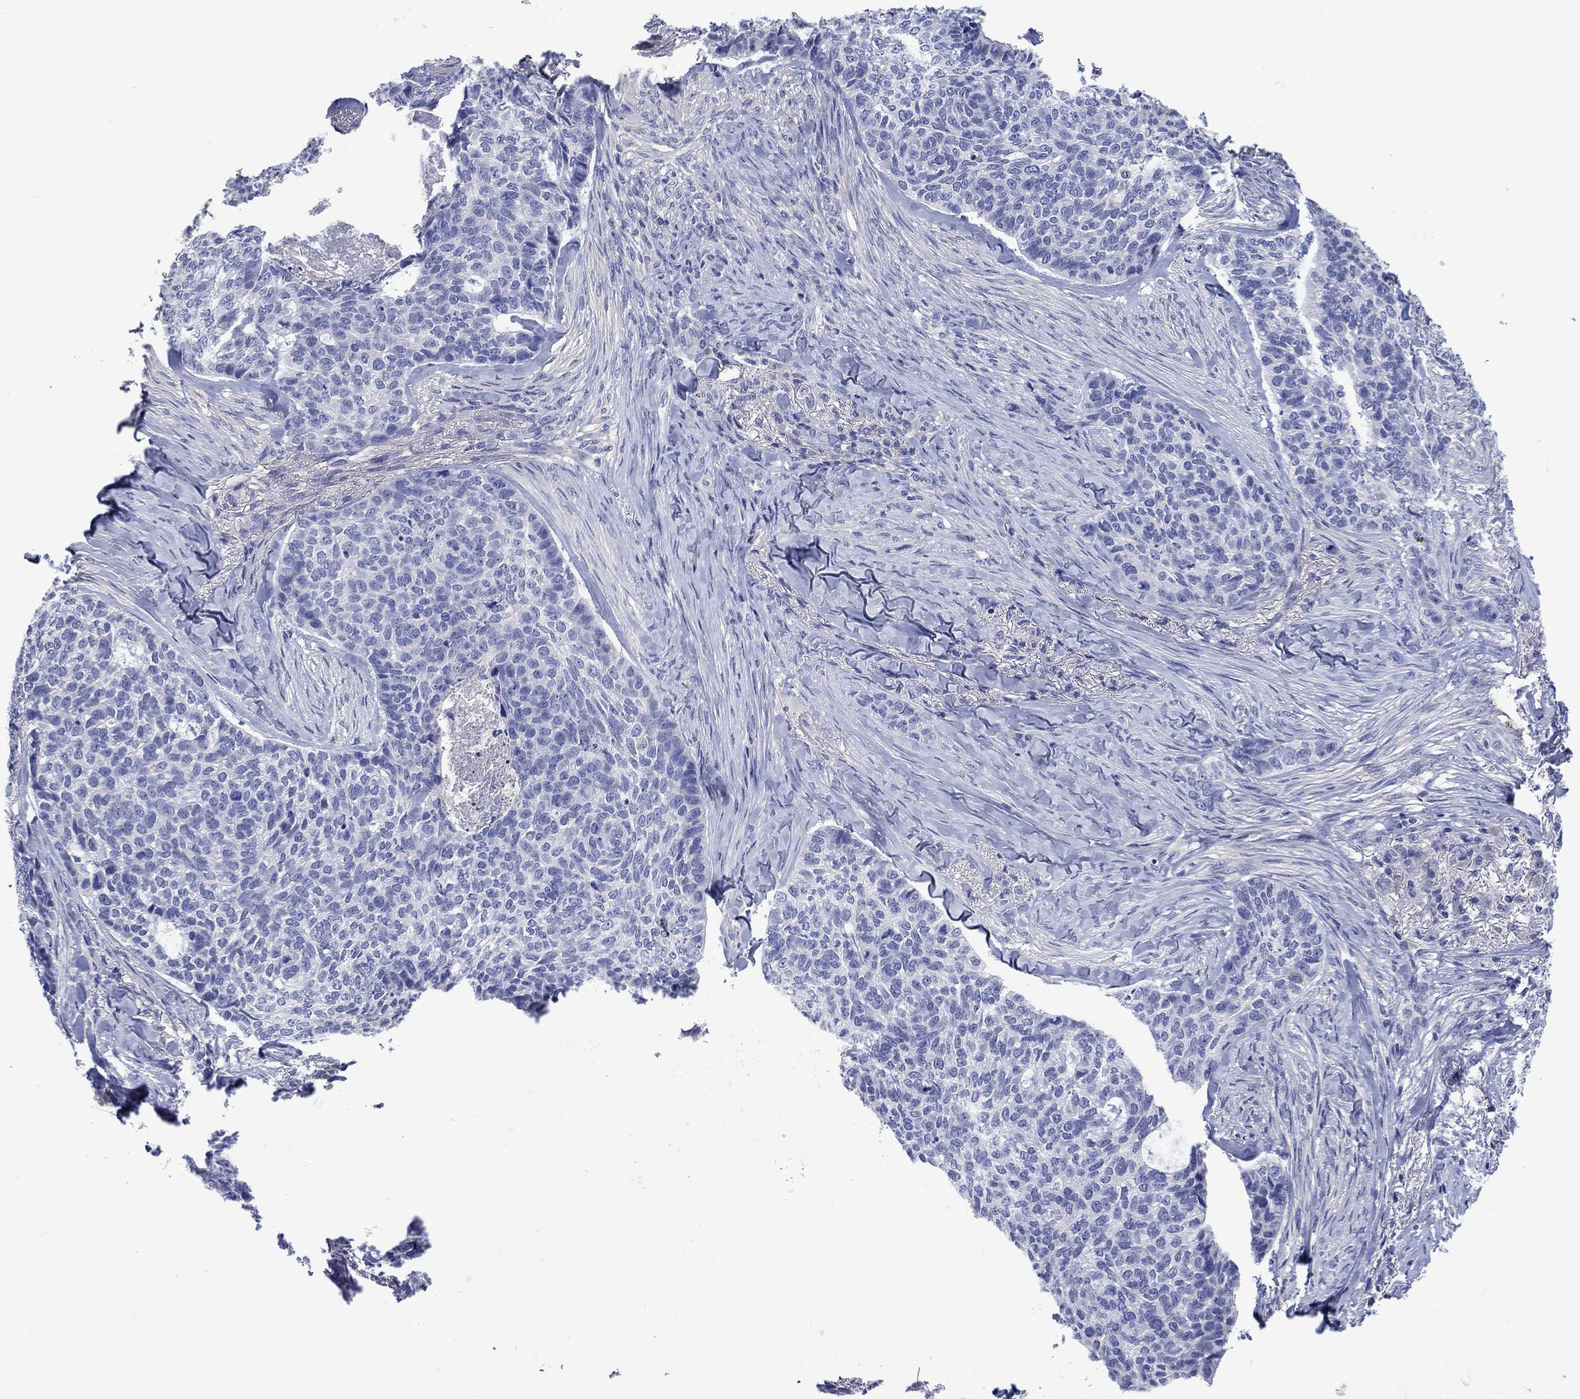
{"staining": {"intensity": "negative", "quantity": "none", "location": "none"}, "tissue": "skin cancer", "cell_type": "Tumor cells", "image_type": "cancer", "snomed": [{"axis": "morphology", "description": "Basal cell carcinoma"}, {"axis": "topography", "description": "Skin"}], "caption": "Immunohistochemistry of skin cancer (basal cell carcinoma) demonstrates no positivity in tumor cells.", "gene": "TOMM20L", "patient": {"sex": "female", "age": 69}}